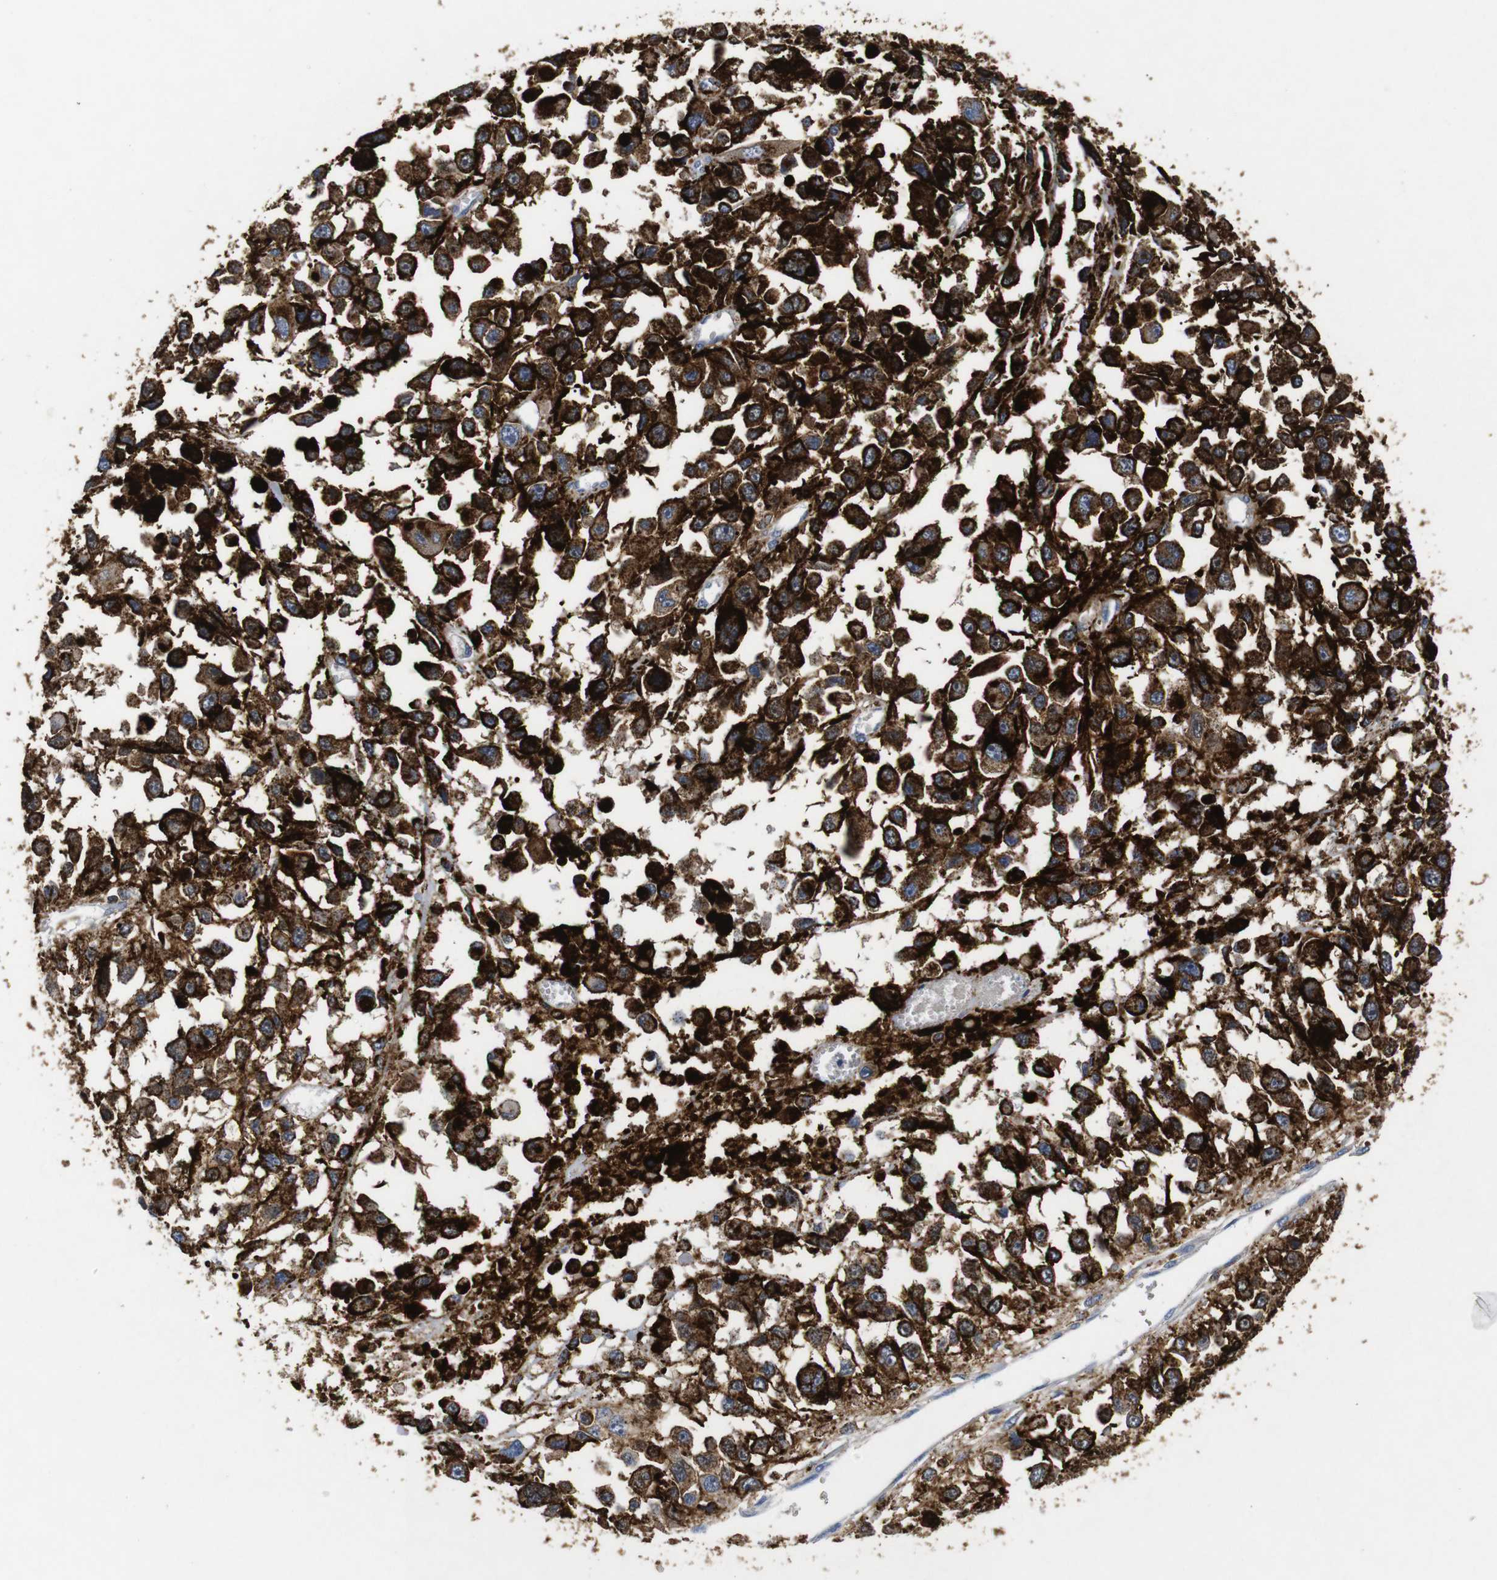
{"staining": {"intensity": "strong", "quantity": ">75%", "location": "cytoplasmic/membranous"}, "tissue": "melanoma", "cell_type": "Tumor cells", "image_type": "cancer", "snomed": [{"axis": "morphology", "description": "Malignant melanoma, Metastatic site"}, {"axis": "topography", "description": "Lymph node"}], "caption": "Malignant melanoma (metastatic site) stained with DAB (3,3'-diaminobenzidine) immunohistochemistry (IHC) reveals high levels of strong cytoplasmic/membranous positivity in about >75% of tumor cells. The protein is stained brown, and the nuclei are stained in blue (DAB (3,3'-diaminobenzidine) IHC with brightfield microscopy, high magnification).", "gene": "SDCBP", "patient": {"sex": "male", "age": 59}}